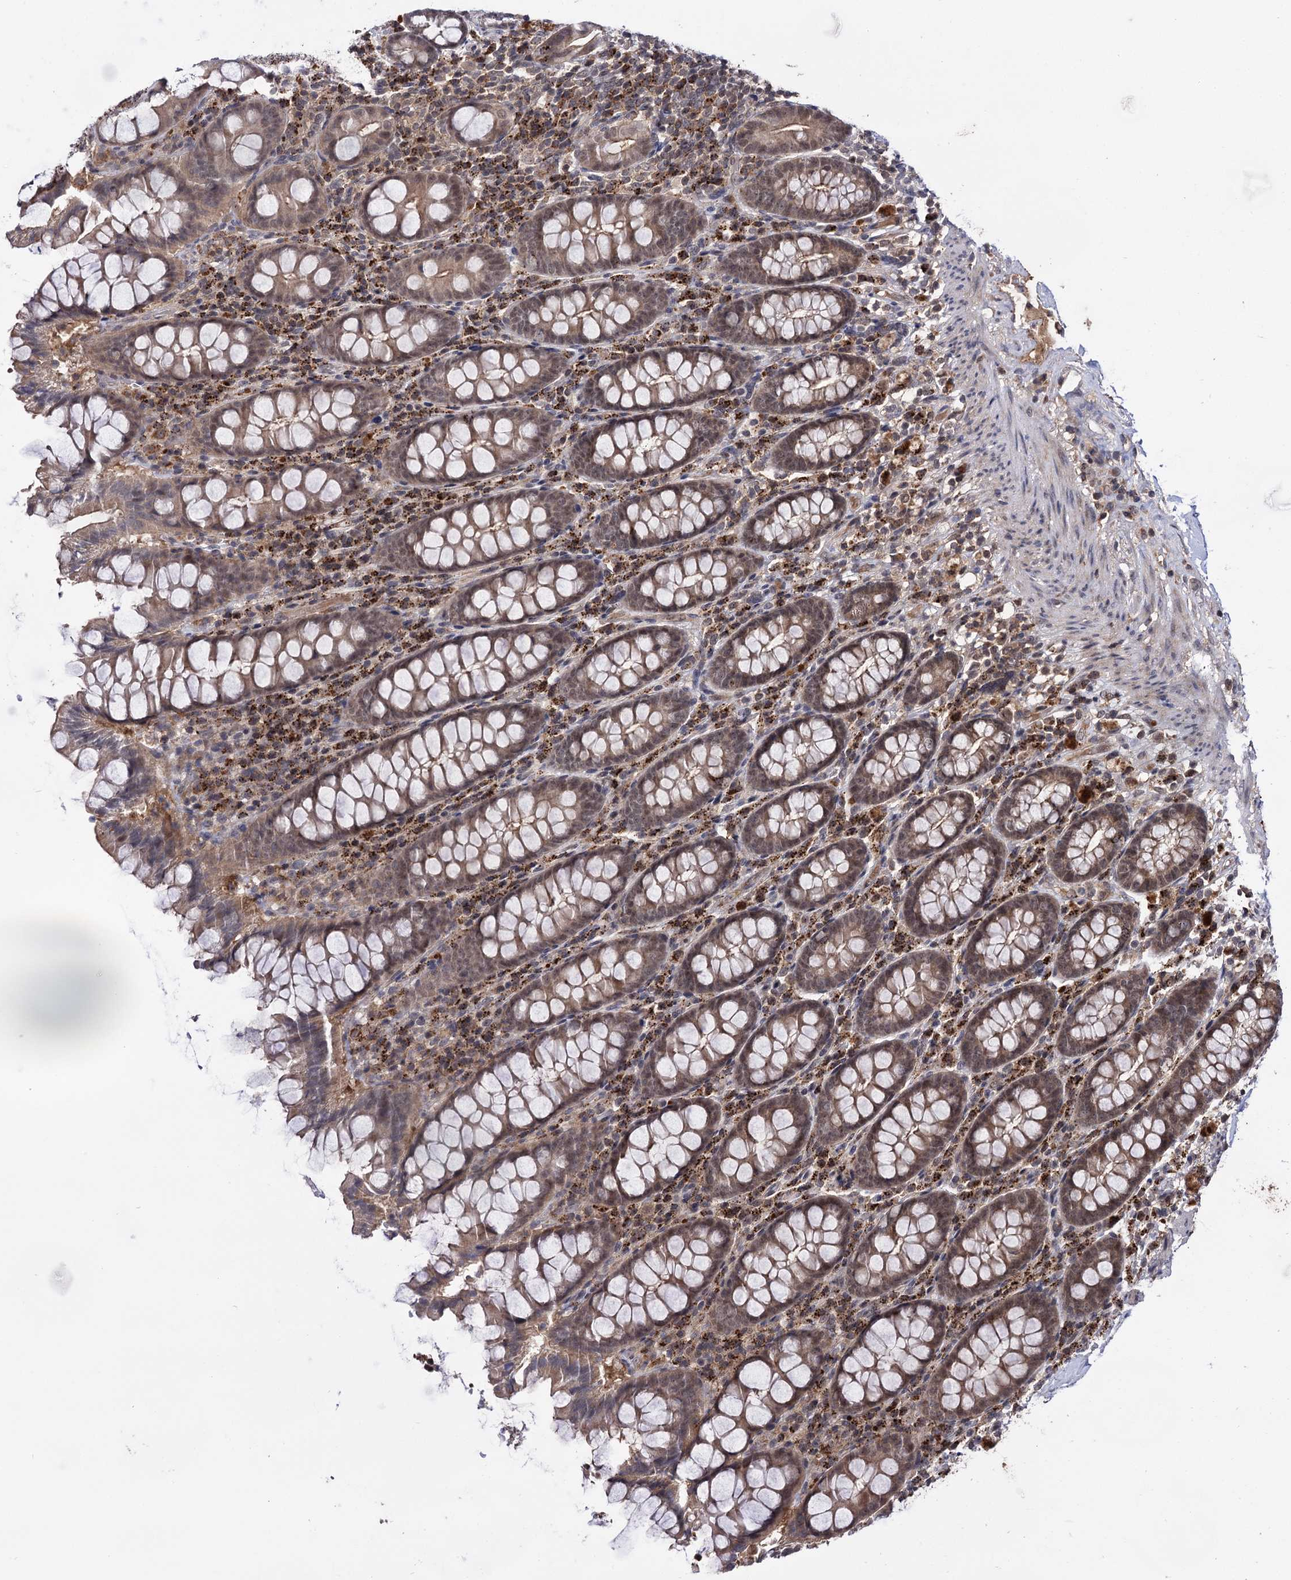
{"staining": {"intensity": "moderate", "quantity": ">75%", "location": "cytoplasmic/membranous"}, "tissue": "colon", "cell_type": "Endothelial cells", "image_type": "normal", "snomed": [{"axis": "morphology", "description": "Normal tissue, NOS"}, {"axis": "topography", "description": "Colon"}], "caption": "IHC of benign colon demonstrates medium levels of moderate cytoplasmic/membranous staining in approximately >75% of endothelial cells.", "gene": "MICAL2", "patient": {"sex": "female", "age": 79}}